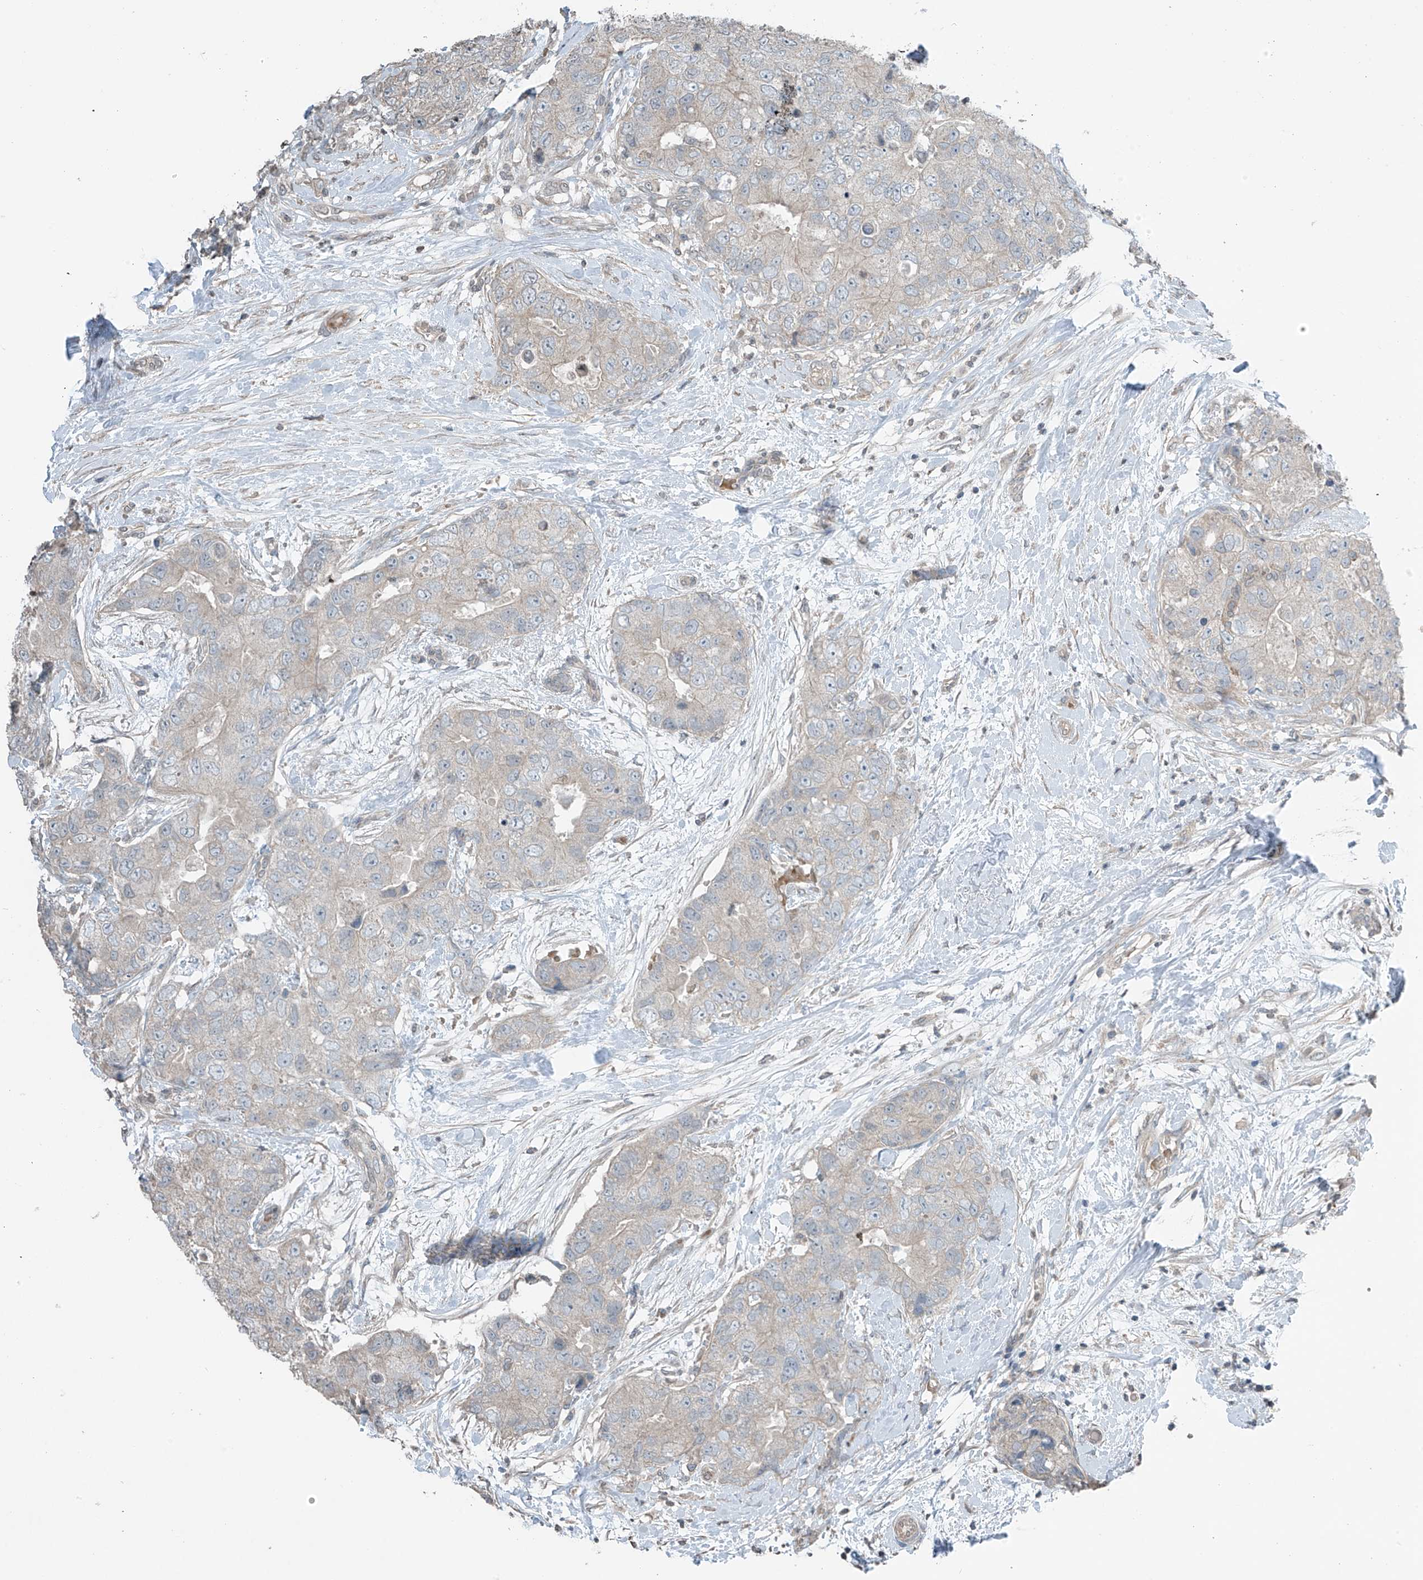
{"staining": {"intensity": "negative", "quantity": "none", "location": "none"}, "tissue": "breast cancer", "cell_type": "Tumor cells", "image_type": "cancer", "snomed": [{"axis": "morphology", "description": "Duct carcinoma"}, {"axis": "topography", "description": "Breast"}], "caption": "Immunohistochemistry (IHC) photomicrograph of neoplastic tissue: invasive ductal carcinoma (breast) stained with DAB (3,3'-diaminobenzidine) demonstrates no significant protein staining in tumor cells.", "gene": "HOXA11", "patient": {"sex": "female", "age": 62}}